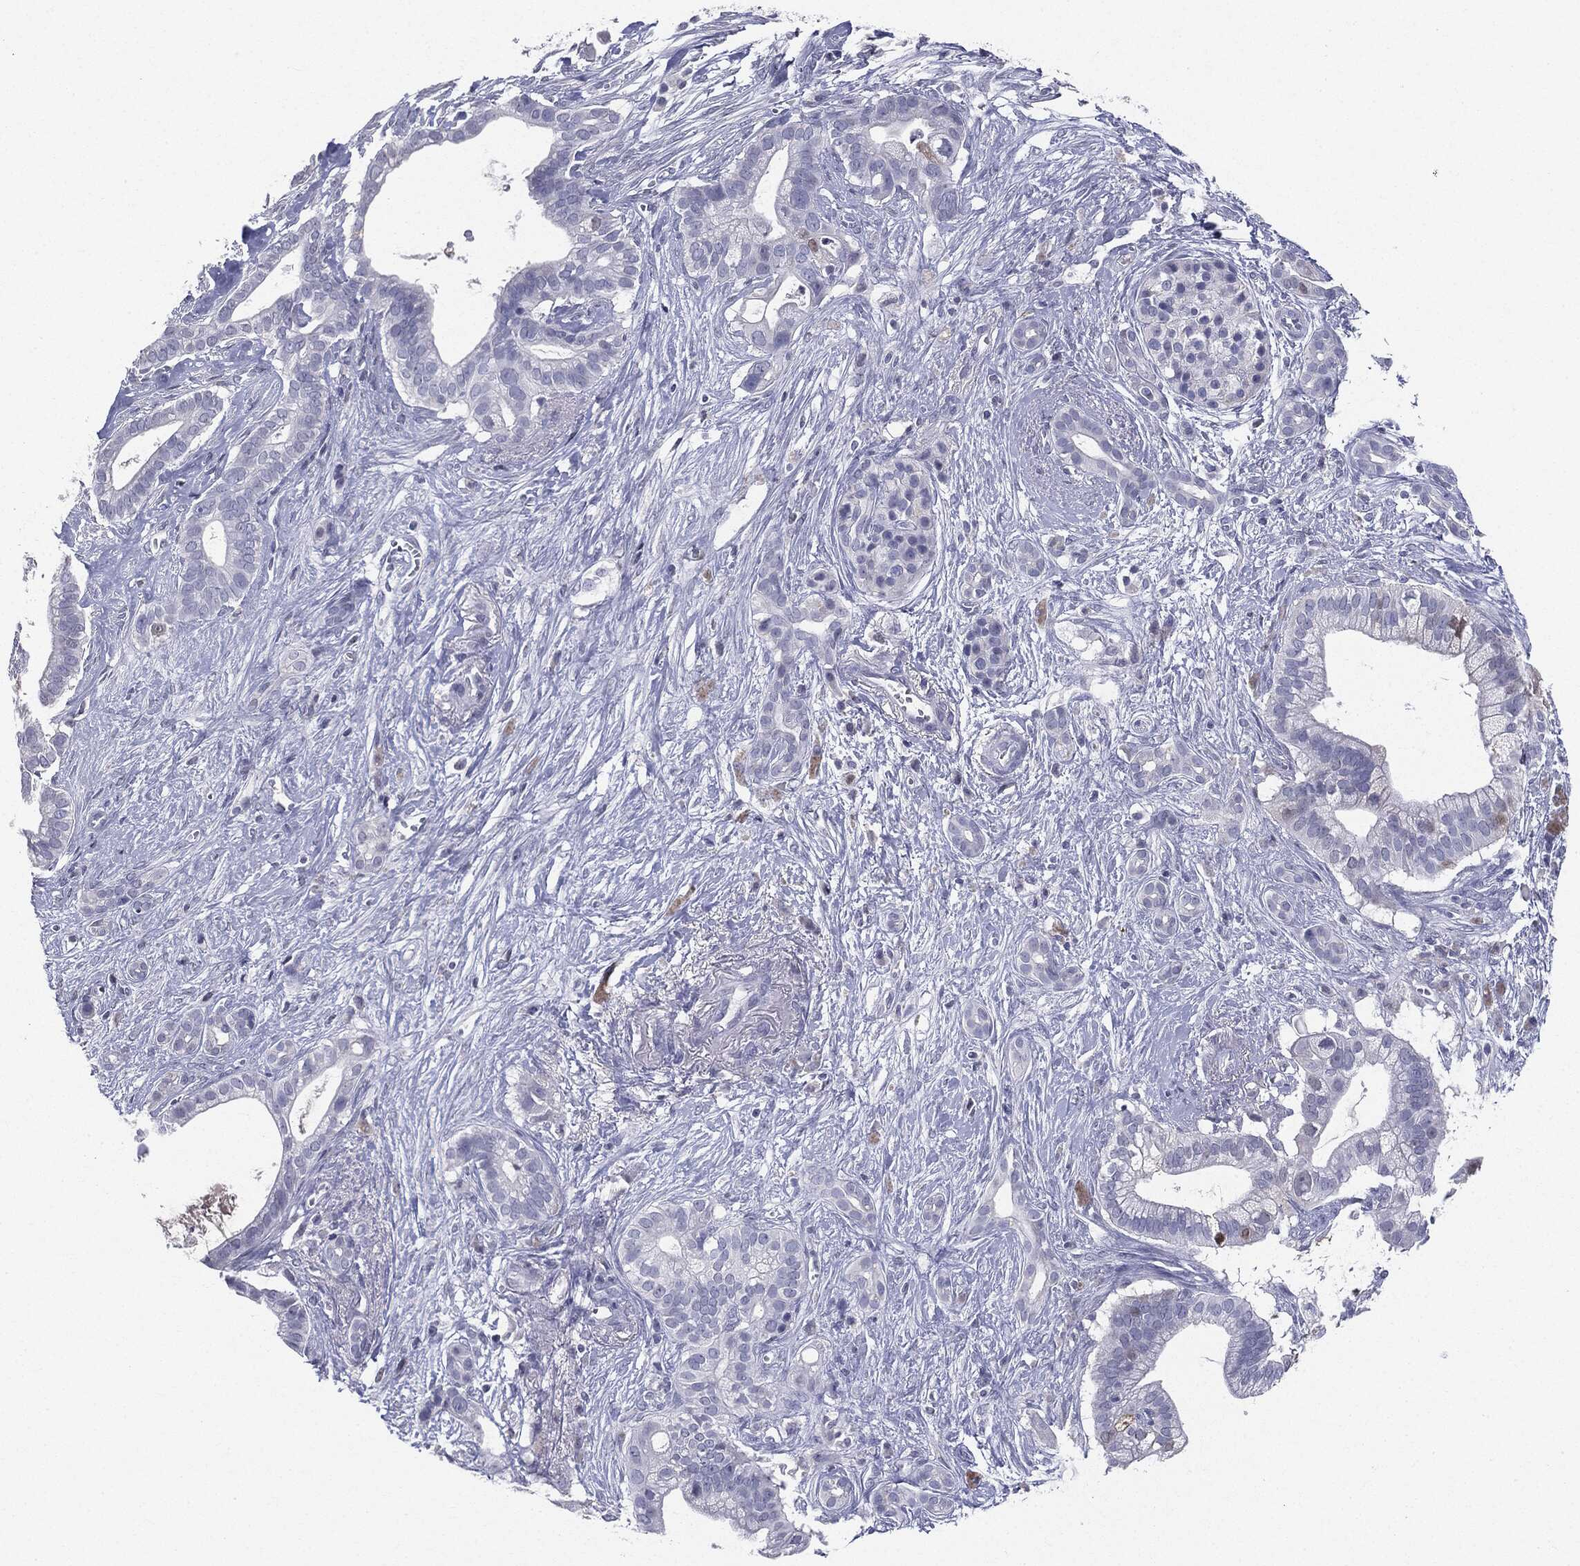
{"staining": {"intensity": "negative", "quantity": "none", "location": "none"}, "tissue": "pancreatic cancer", "cell_type": "Tumor cells", "image_type": "cancer", "snomed": [{"axis": "morphology", "description": "Adenocarcinoma, NOS"}, {"axis": "topography", "description": "Pancreas"}], "caption": "Immunohistochemistry photomicrograph of neoplastic tissue: human pancreatic cancer stained with DAB (3,3'-diaminobenzidine) displays no significant protein positivity in tumor cells.", "gene": "SERPINB4", "patient": {"sex": "male", "age": 61}}